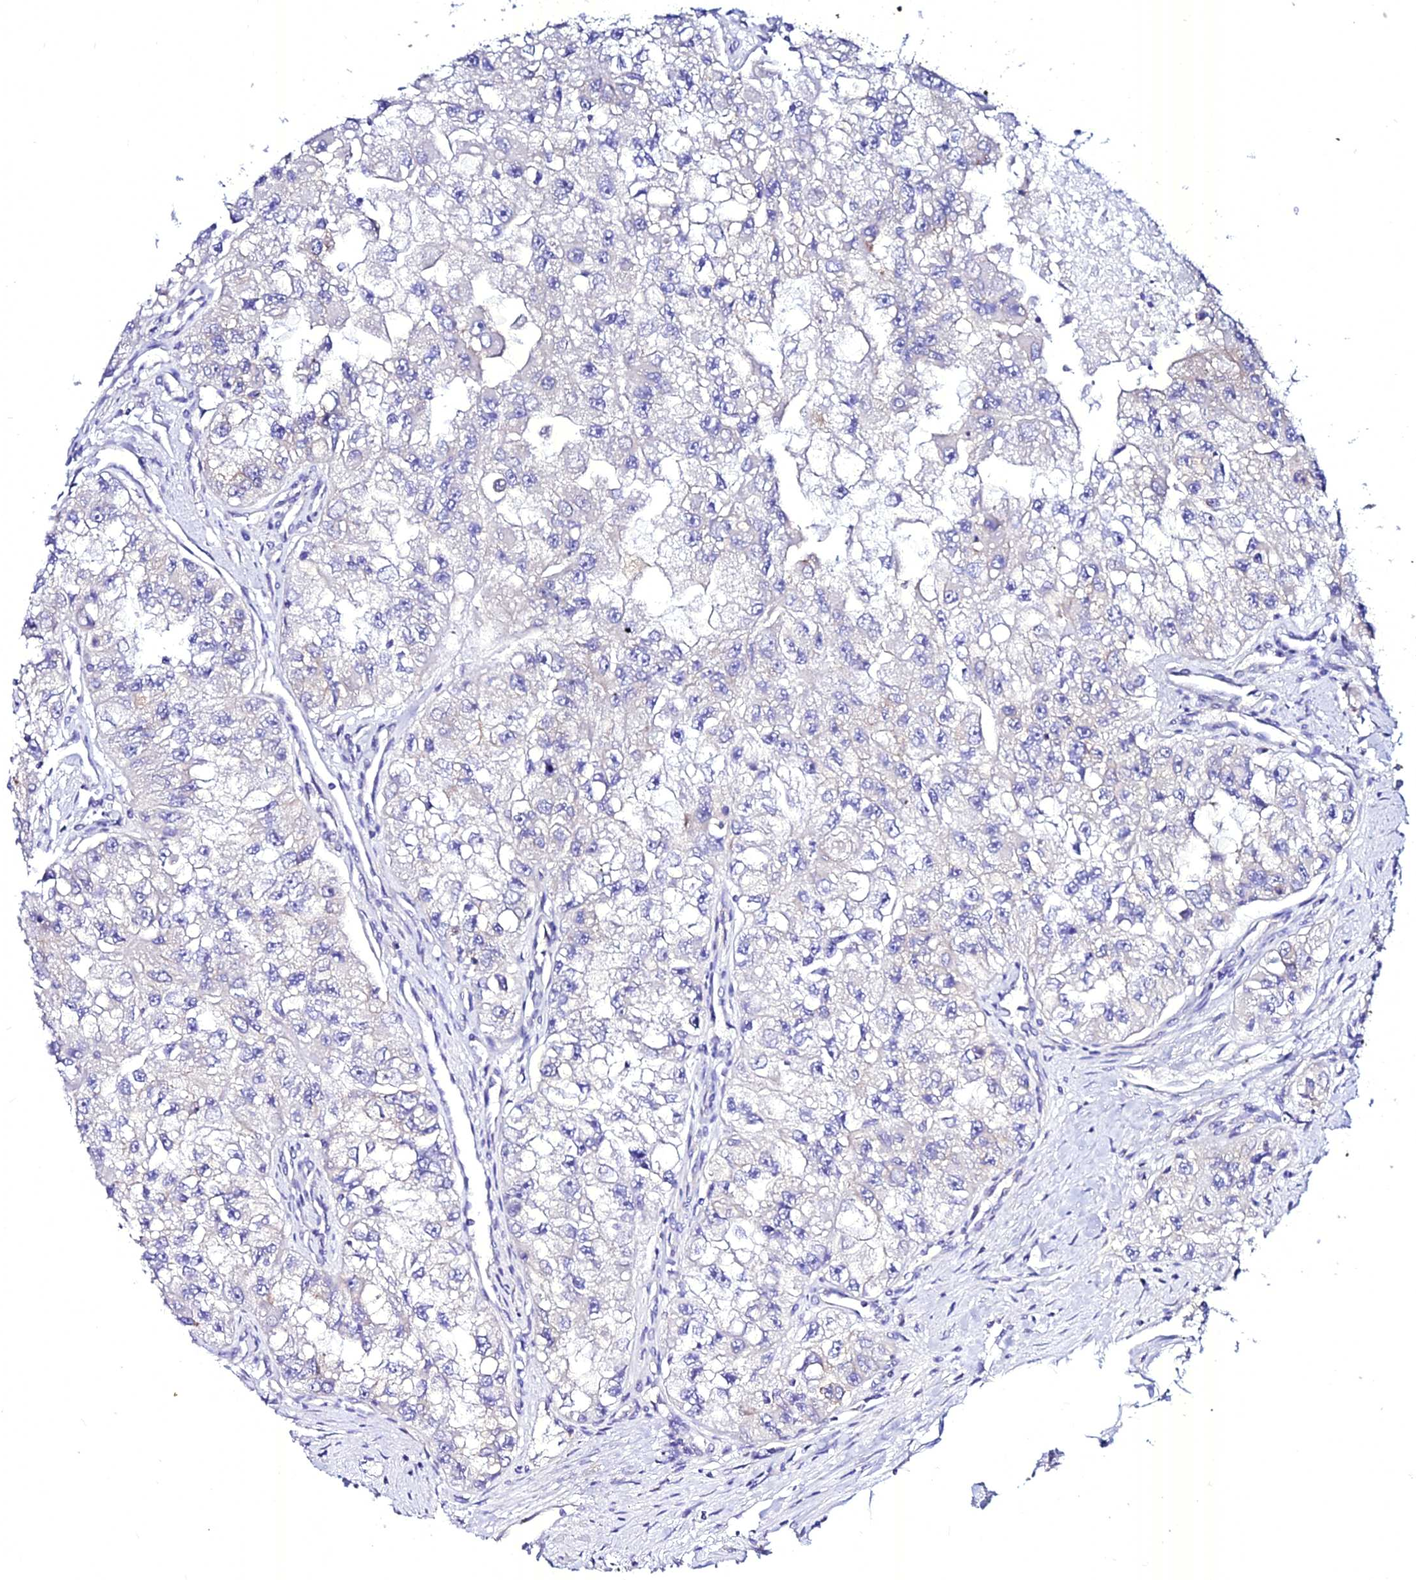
{"staining": {"intensity": "negative", "quantity": "none", "location": "none"}, "tissue": "renal cancer", "cell_type": "Tumor cells", "image_type": "cancer", "snomed": [{"axis": "morphology", "description": "Adenocarcinoma, NOS"}, {"axis": "topography", "description": "Kidney"}], "caption": "Human adenocarcinoma (renal) stained for a protein using immunohistochemistry shows no staining in tumor cells.", "gene": "ATG16L2", "patient": {"sex": "male", "age": 63}}